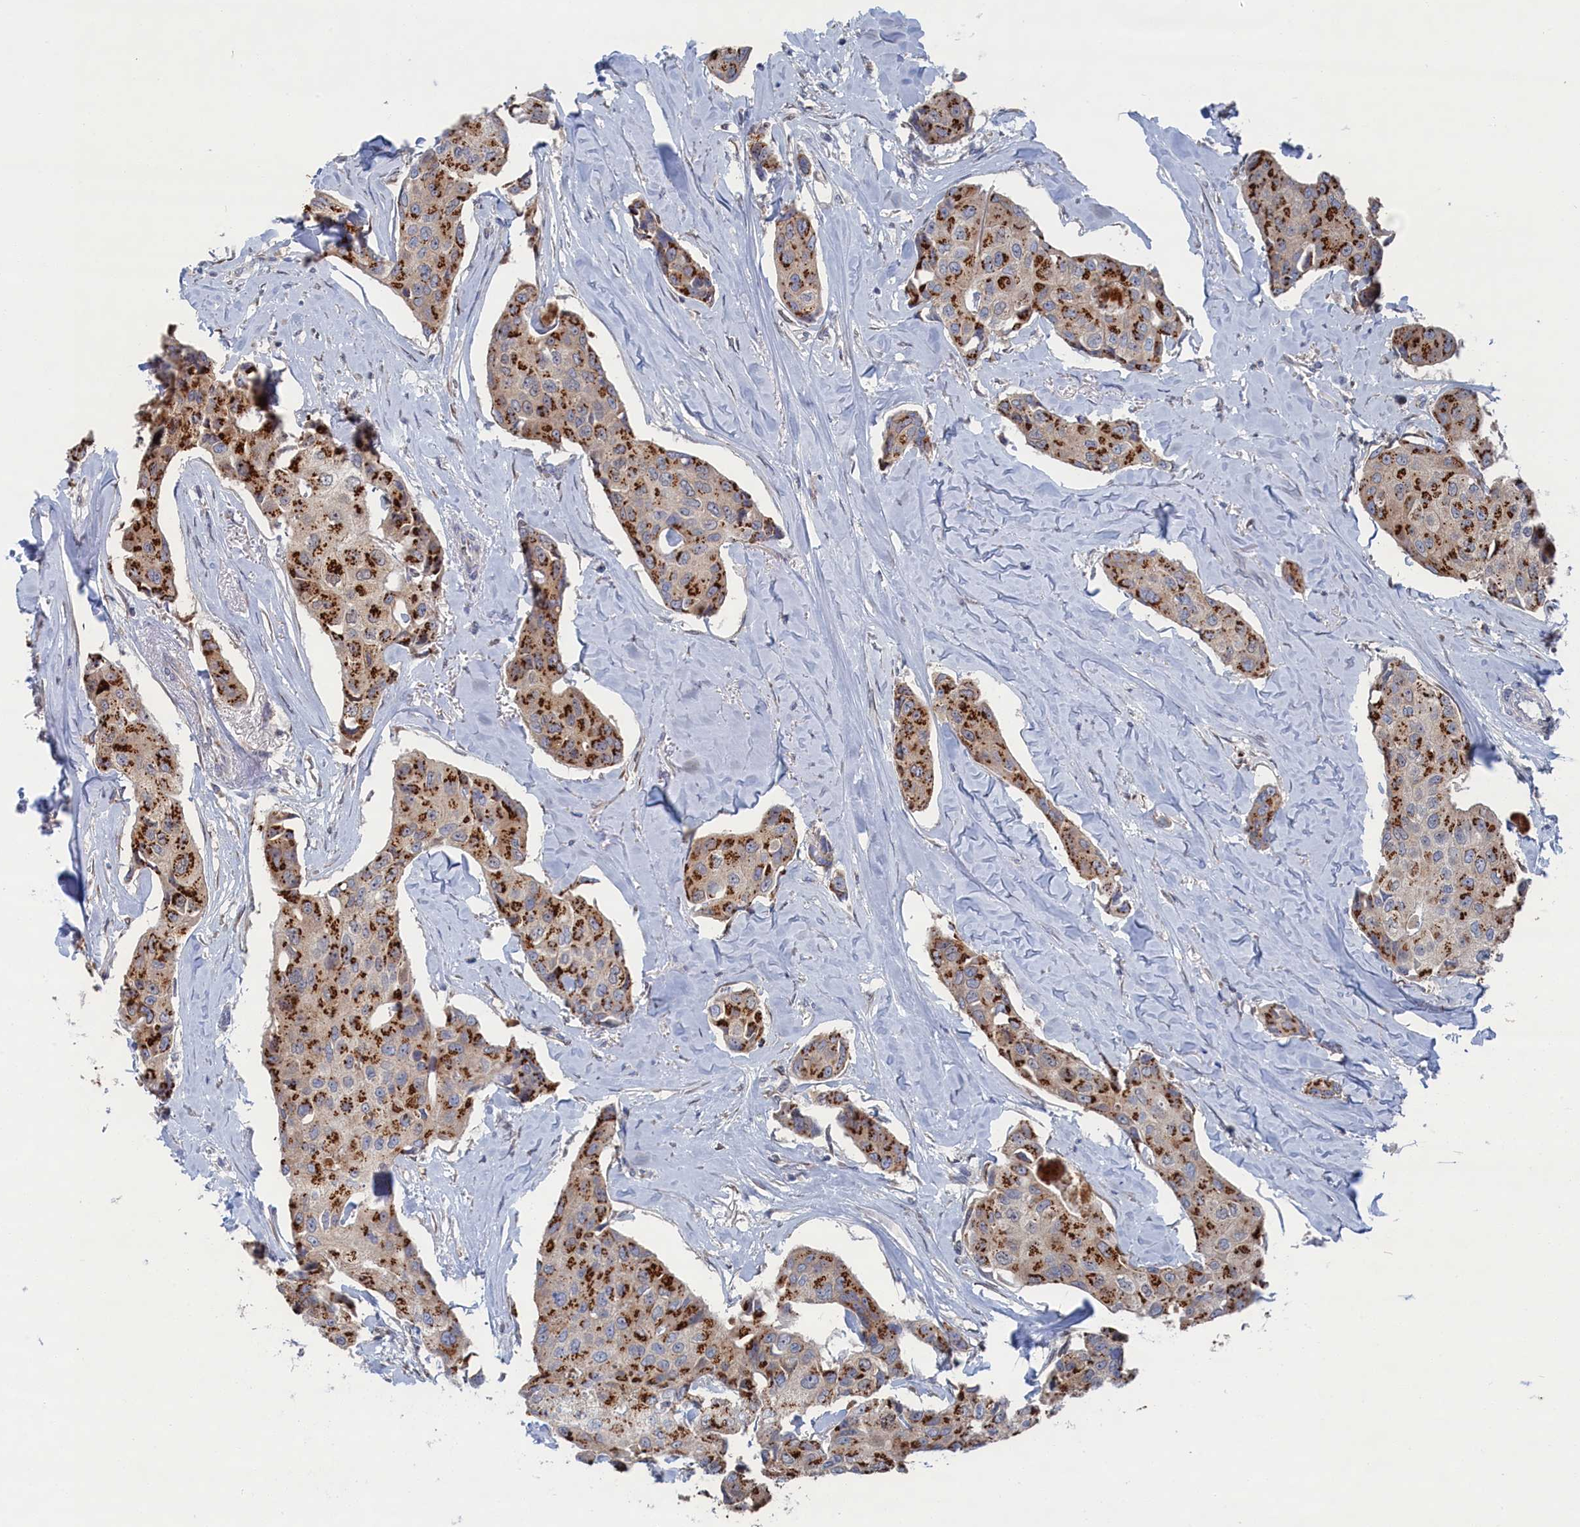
{"staining": {"intensity": "strong", "quantity": "25%-75%", "location": "cytoplasmic/membranous"}, "tissue": "breast cancer", "cell_type": "Tumor cells", "image_type": "cancer", "snomed": [{"axis": "morphology", "description": "Duct carcinoma"}, {"axis": "topography", "description": "Breast"}], "caption": "Invasive ductal carcinoma (breast) stained with IHC reveals strong cytoplasmic/membranous positivity in about 25%-75% of tumor cells. (Brightfield microscopy of DAB IHC at high magnification).", "gene": "IRX1", "patient": {"sex": "female", "age": 80}}